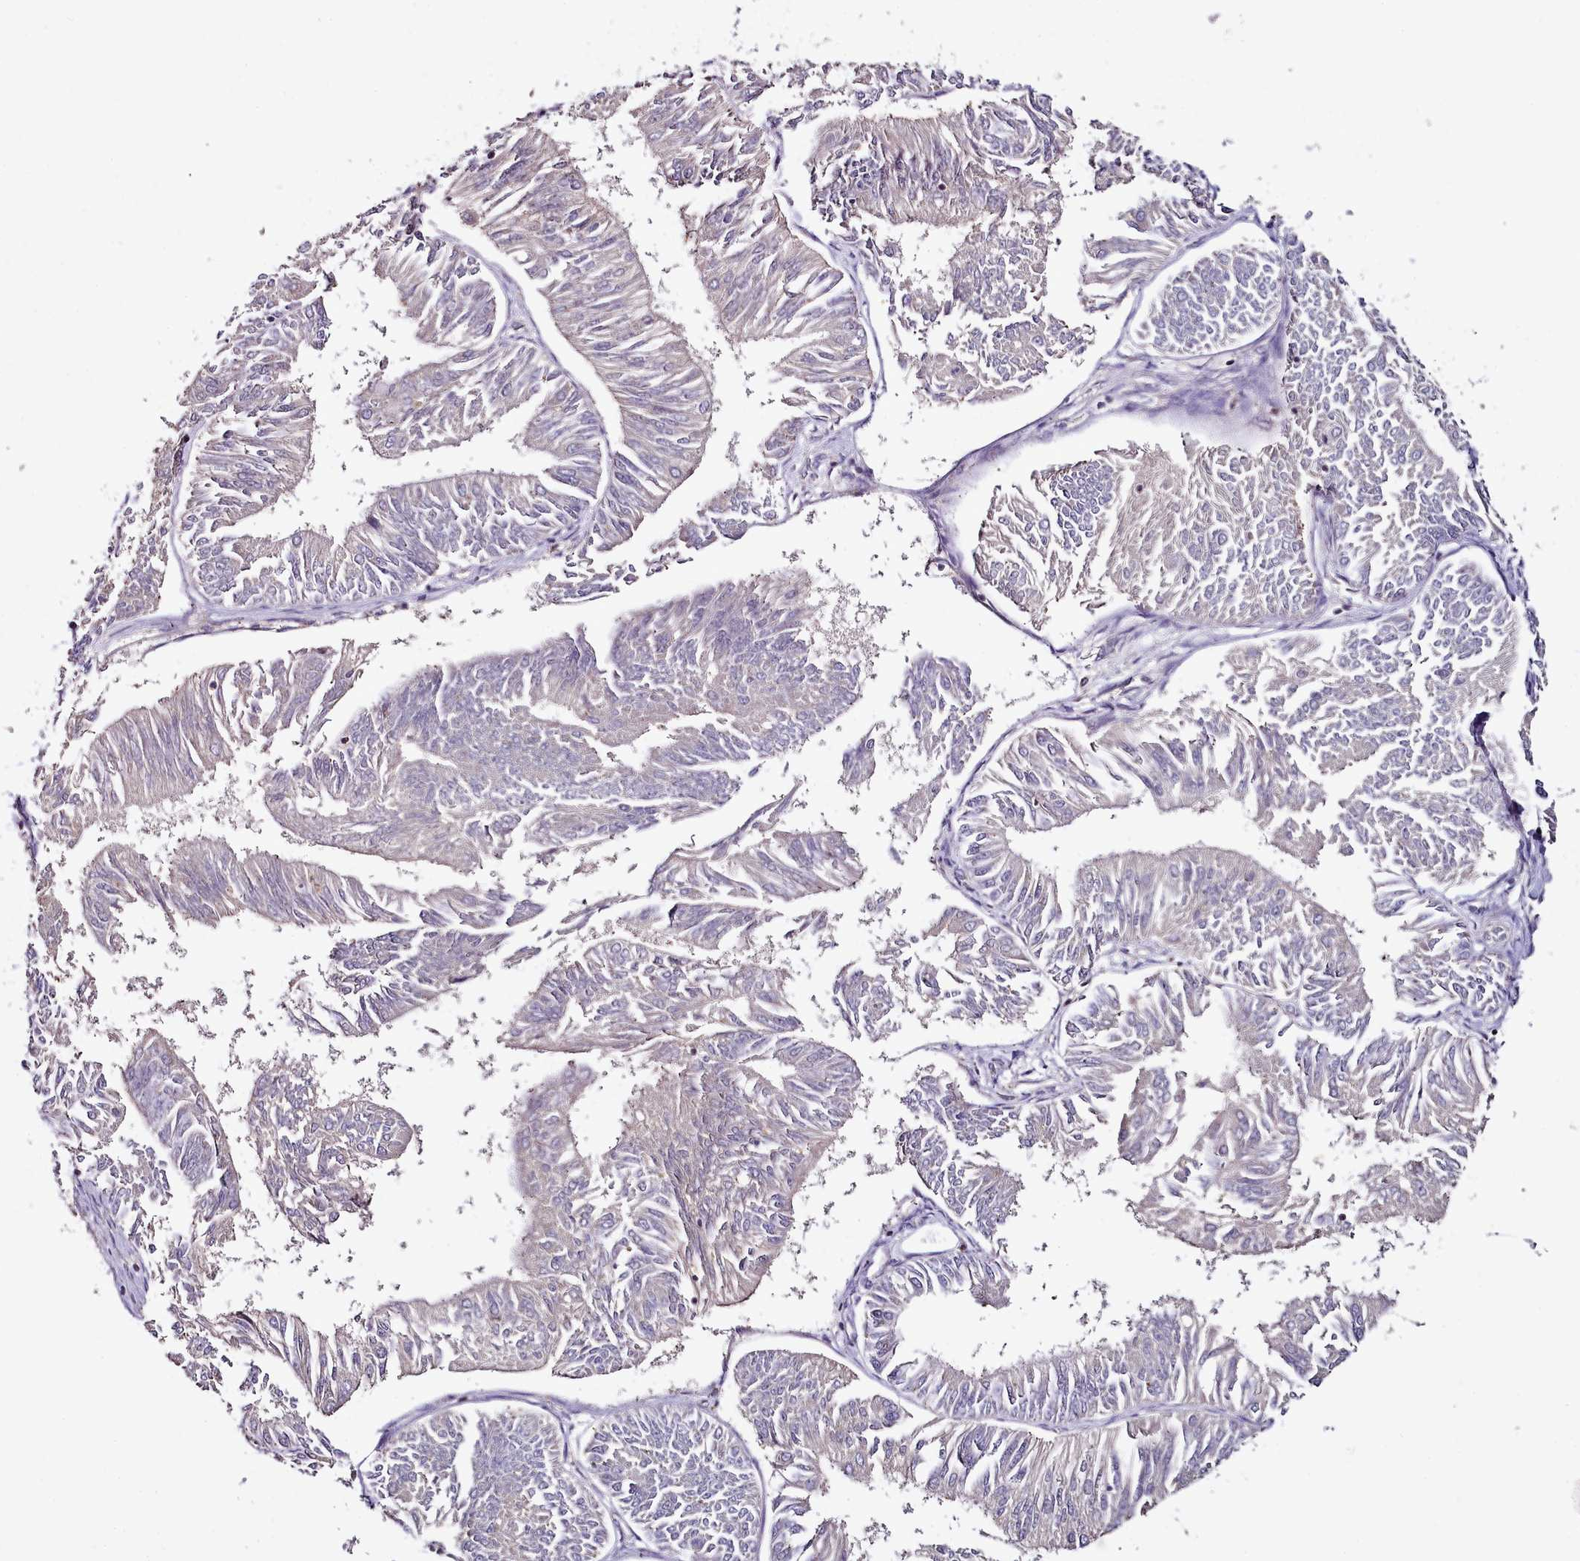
{"staining": {"intensity": "negative", "quantity": "none", "location": "none"}, "tissue": "endometrial cancer", "cell_type": "Tumor cells", "image_type": "cancer", "snomed": [{"axis": "morphology", "description": "Adenocarcinoma, NOS"}, {"axis": "topography", "description": "Endometrium"}], "caption": "Immunohistochemistry (IHC) micrograph of adenocarcinoma (endometrial) stained for a protein (brown), which exhibits no expression in tumor cells. (DAB (3,3'-diaminobenzidine) immunohistochemistry visualized using brightfield microscopy, high magnification).", "gene": "ACSS1", "patient": {"sex": "female", "age": 58}}